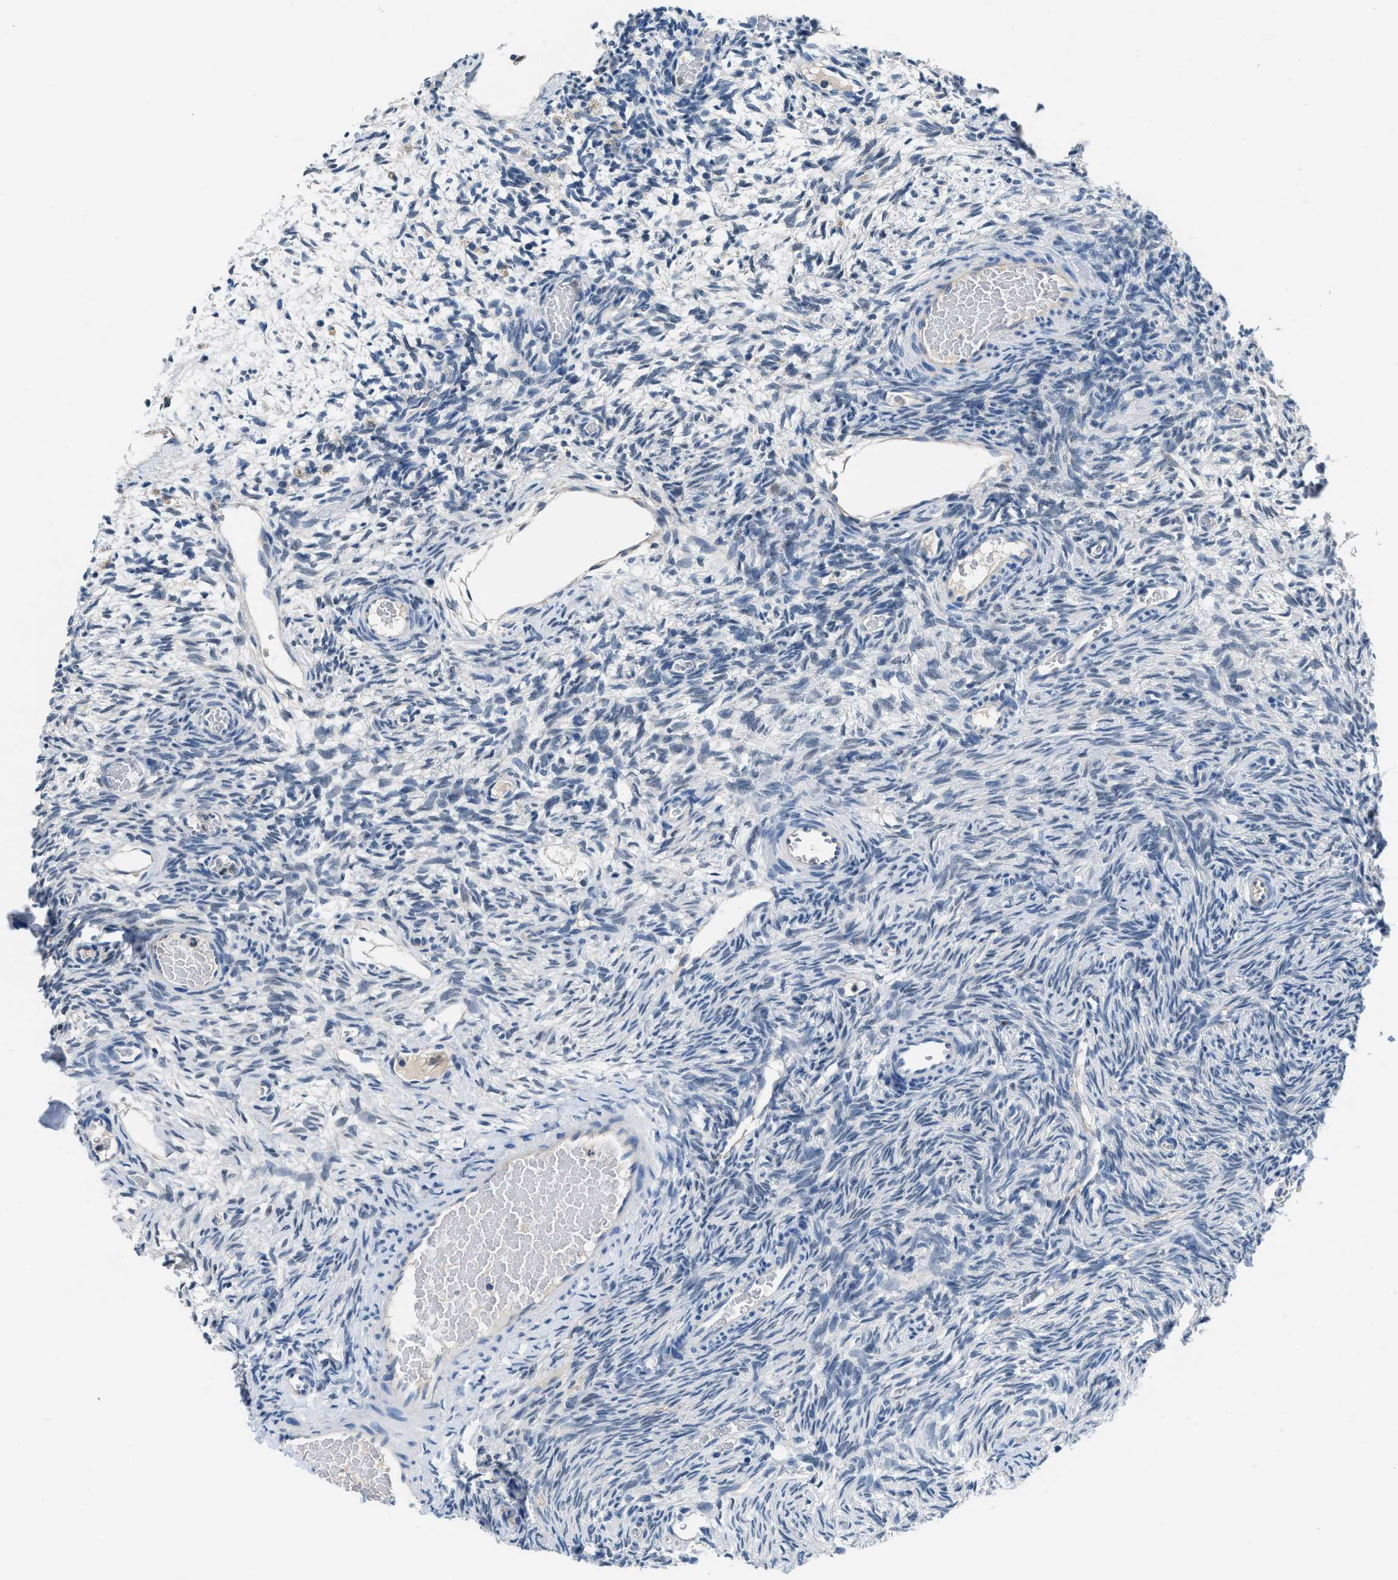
{"staining": {"intensity": "weak", "quantity": "25%-75%", "location": "nuclear"}, "tissue": "ovary", "cell_type": "Ovarian stroma cells", "image_type": "normal", "snomed": [{"axis": "morphology", "description": "Normal tissue, NOS"}, {"axis": "topography", "description": "Ovary"}], "caption": "Protein expression analysis of unremarkable human ovary reveals weak nuclear staining in about 25%-75% of ovarian stroma cells.", "gene": "BNC2", "patient": {"sex": "female", "age": 27}}